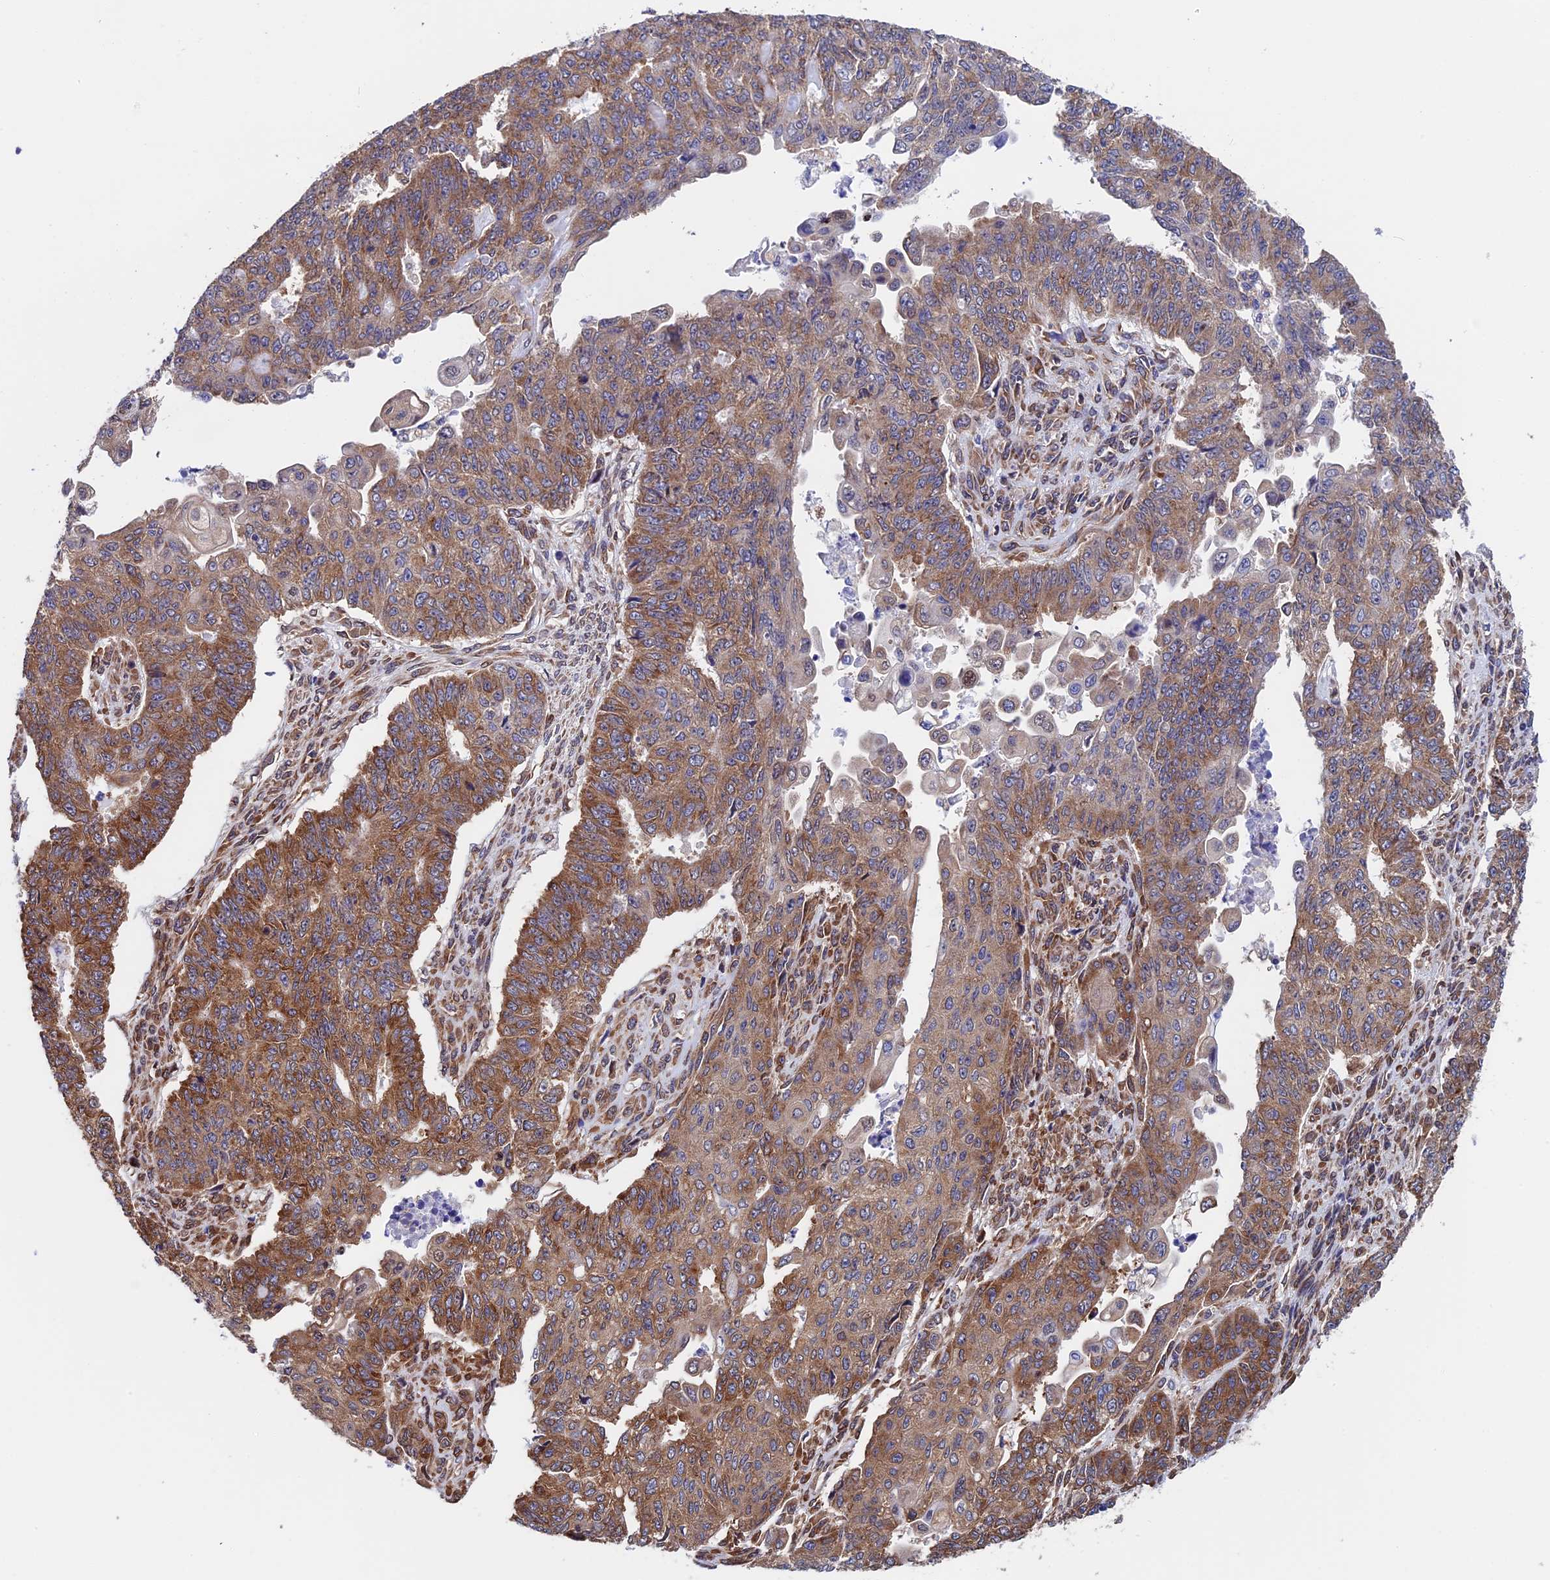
{"staining": {"intensity": "moderate", "quantity": ">75%", "location": "cytoplasmic/membranous"}, "tissue": "endometrial cancer", "cell_type": "Tumor cells", "image_type": "cancer", "snomed": [{"axis": "morphology", "description": "Adenocarcinoma, NOS"}, {"axis": "topography", "description": "Endometrium"}], "caption": "Adenocarcinoma (endometrial) stained with a brown dye exhibits moderate cytoplasmic/membranous positive expression in approximately >75% of tumor cells.", "gene": "SLC9A5", "patient": {"sex": "female", "age": 32}}